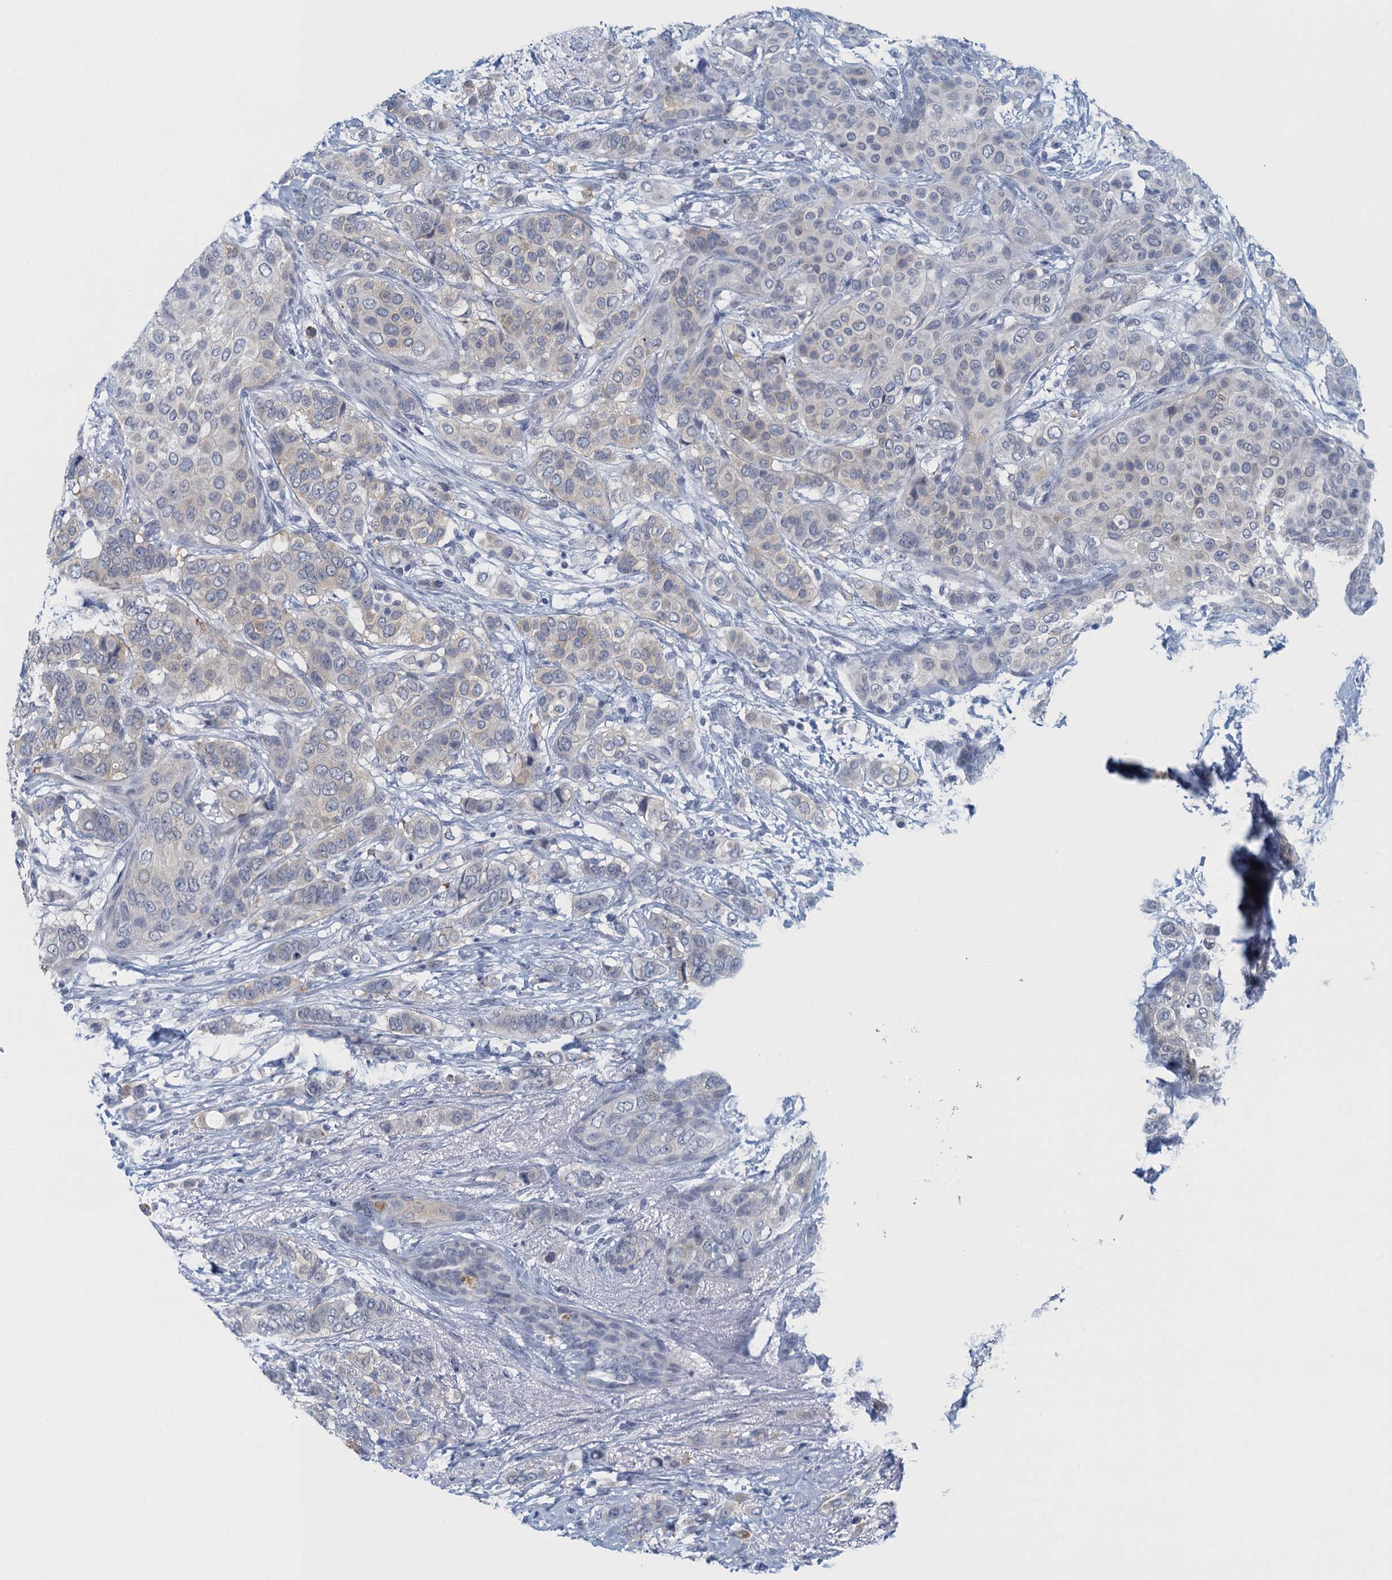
{"staining": {"intensity": "negative", "quantity": "none", "location": "none"}, "tissue": "breast cancer", "cell_type": "Tumor cells", "image_type": "cancer", "snomed": [{"axis": "morphology", "description": "Lobular carcinoma"}, {"axis": "topography", "description": "Breast"}], "caption": "Breast lobular carcinoma stained for a protein using IHC reveals no expression tumor cells.", "gene": "ENSG00000131152", "patient": {"sex": "female", "age": 51}}